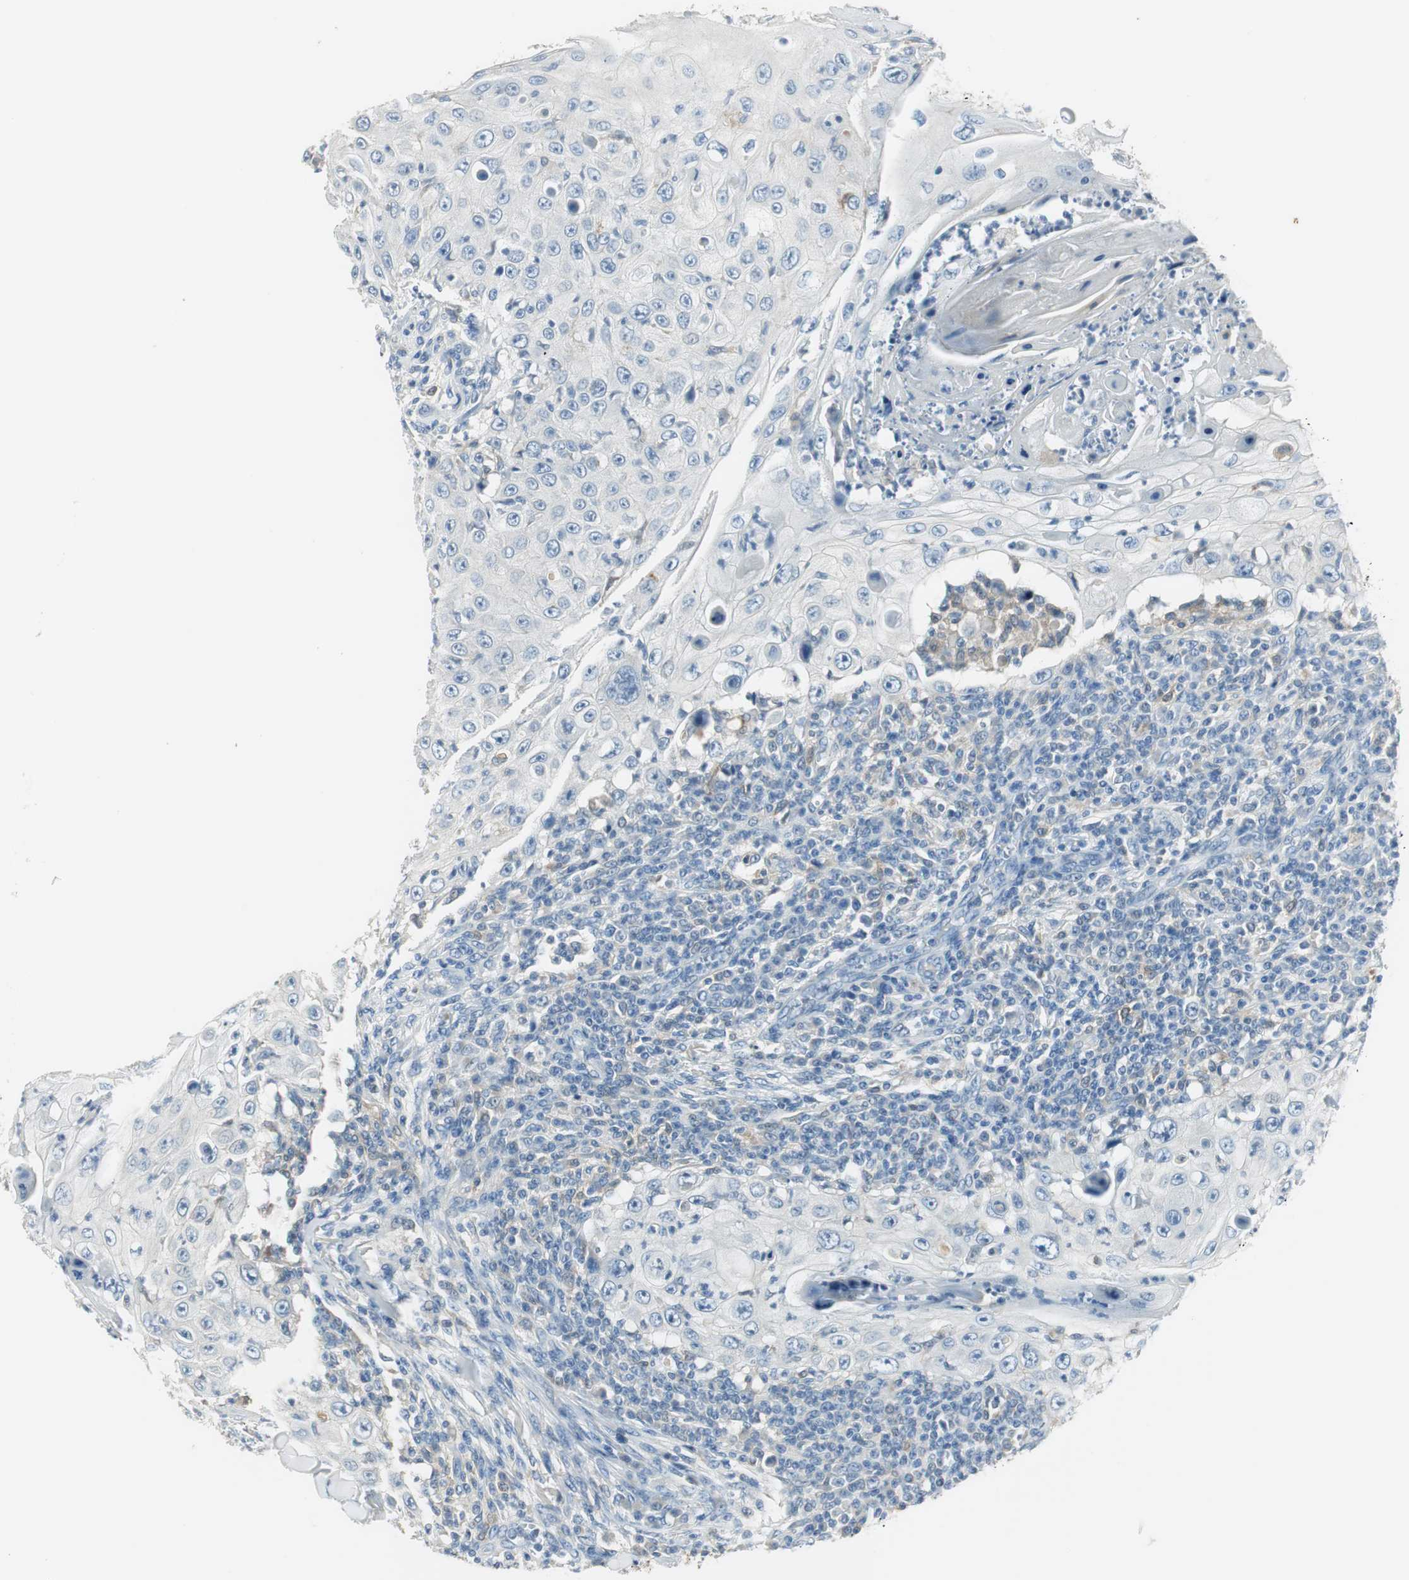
{"staining": {"intensity": "negative", "quantity": "none", "location": "none"}, "tissue": "skin cancer", "cell_type": "Tumor cells", "image_type": "cancer", "snomed": [{"axis": "morphology", "description": "Squamous cell carcinoma, NOS"}, {"axis": "topography", "description": "Skin"}], "caption": "High magnification brightfield microscopy of squamous cell carcinoma (skin) stained with DAB (brown) and counterstained with hematoxylin (blue): tumor cells show no significant positivity.", "gene": "MSTO1", "patient": {"sex": "male", "age": 86}}